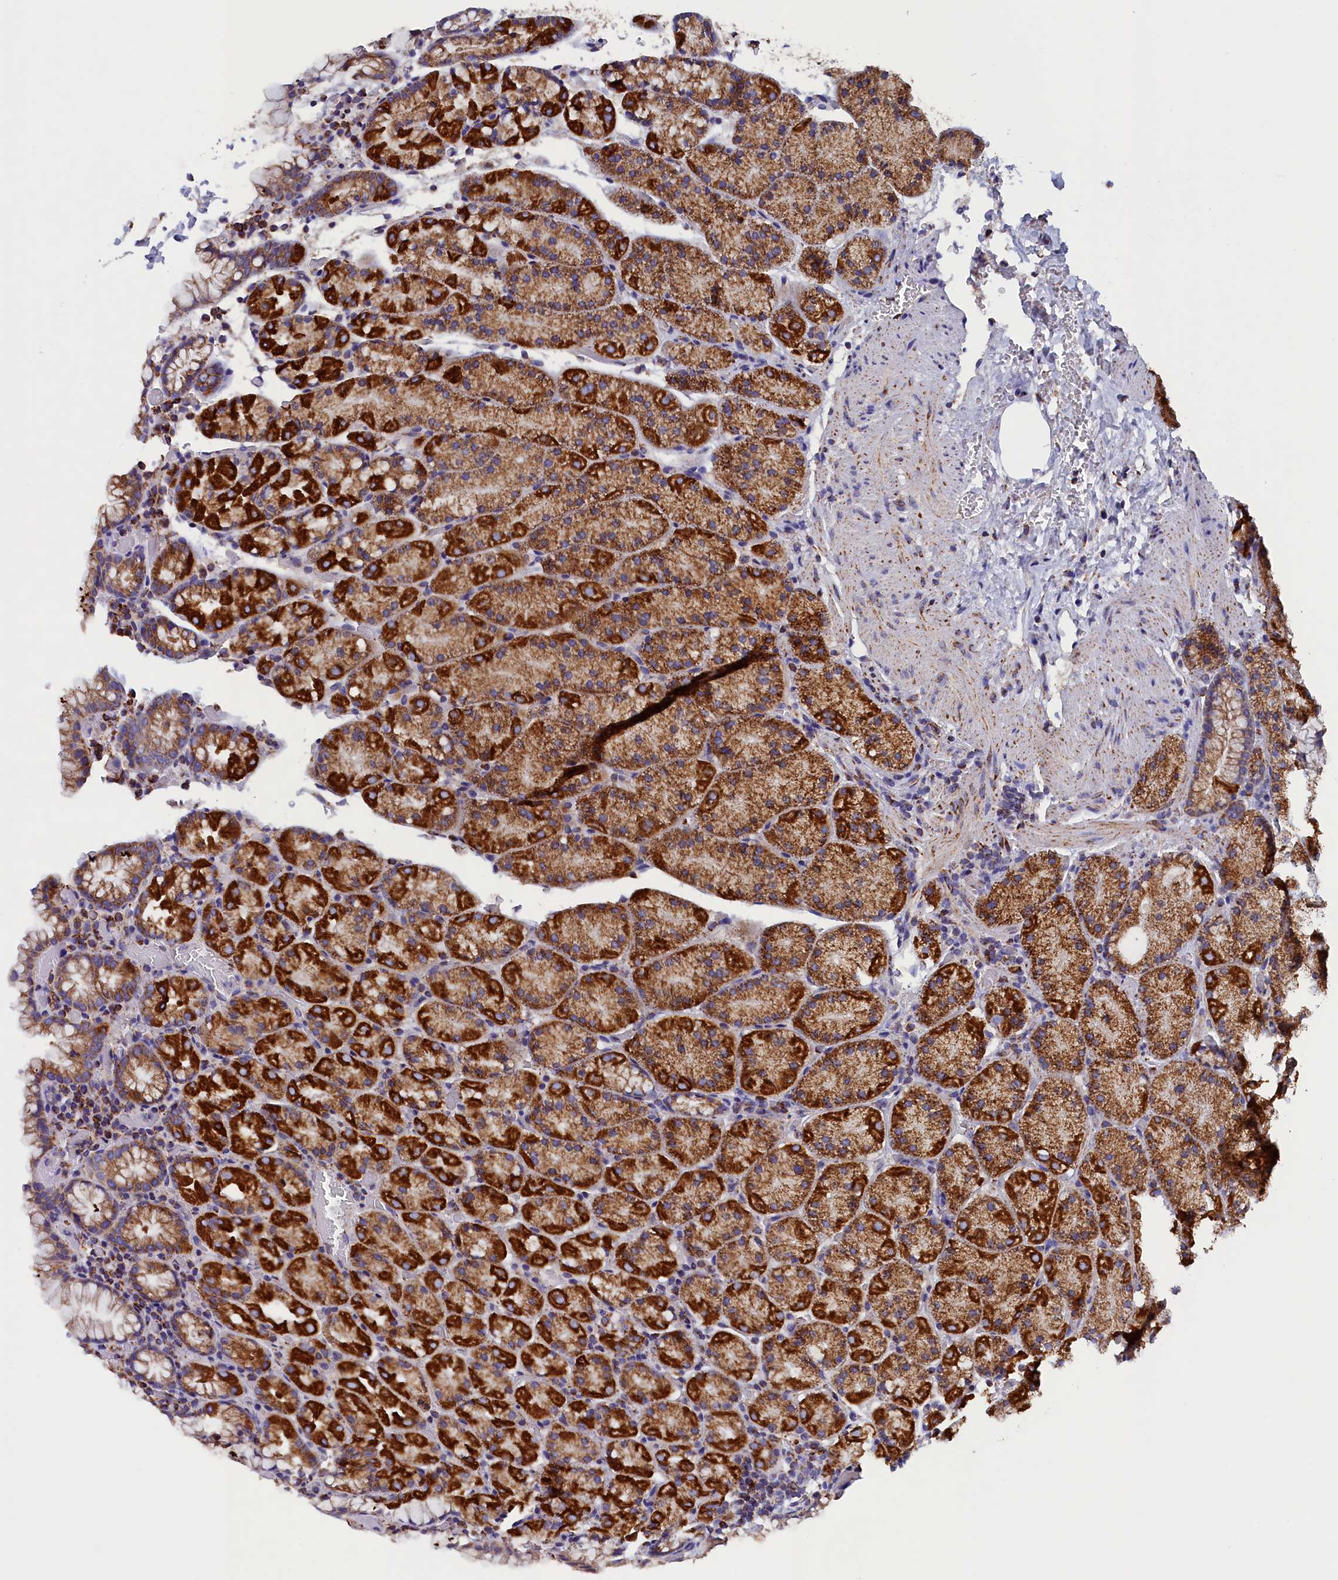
{"staining": {"intensity": "strong", "quantity": ">75%", "location": "cytoplasmic/membranous"}, "tissue": "stomach", "cell_type": "Glandular cells", "image_type": "normal", "snomed": [{"axis": "morphology", "description": "Normal tissue, NOS"}, {"axis": "topography", "description": "Stomach, upper"}, {"axis": "topography", "description": "Stomach, lower"}], "caption": "Approximately >75% of glandular cells in normal stomach show strong cytoplasmic/membranous protein positivity as visualized by brown immunohistochemical staining.", "gene": "SLC39A3", "patient": {"sex": "male", "age": 80}}